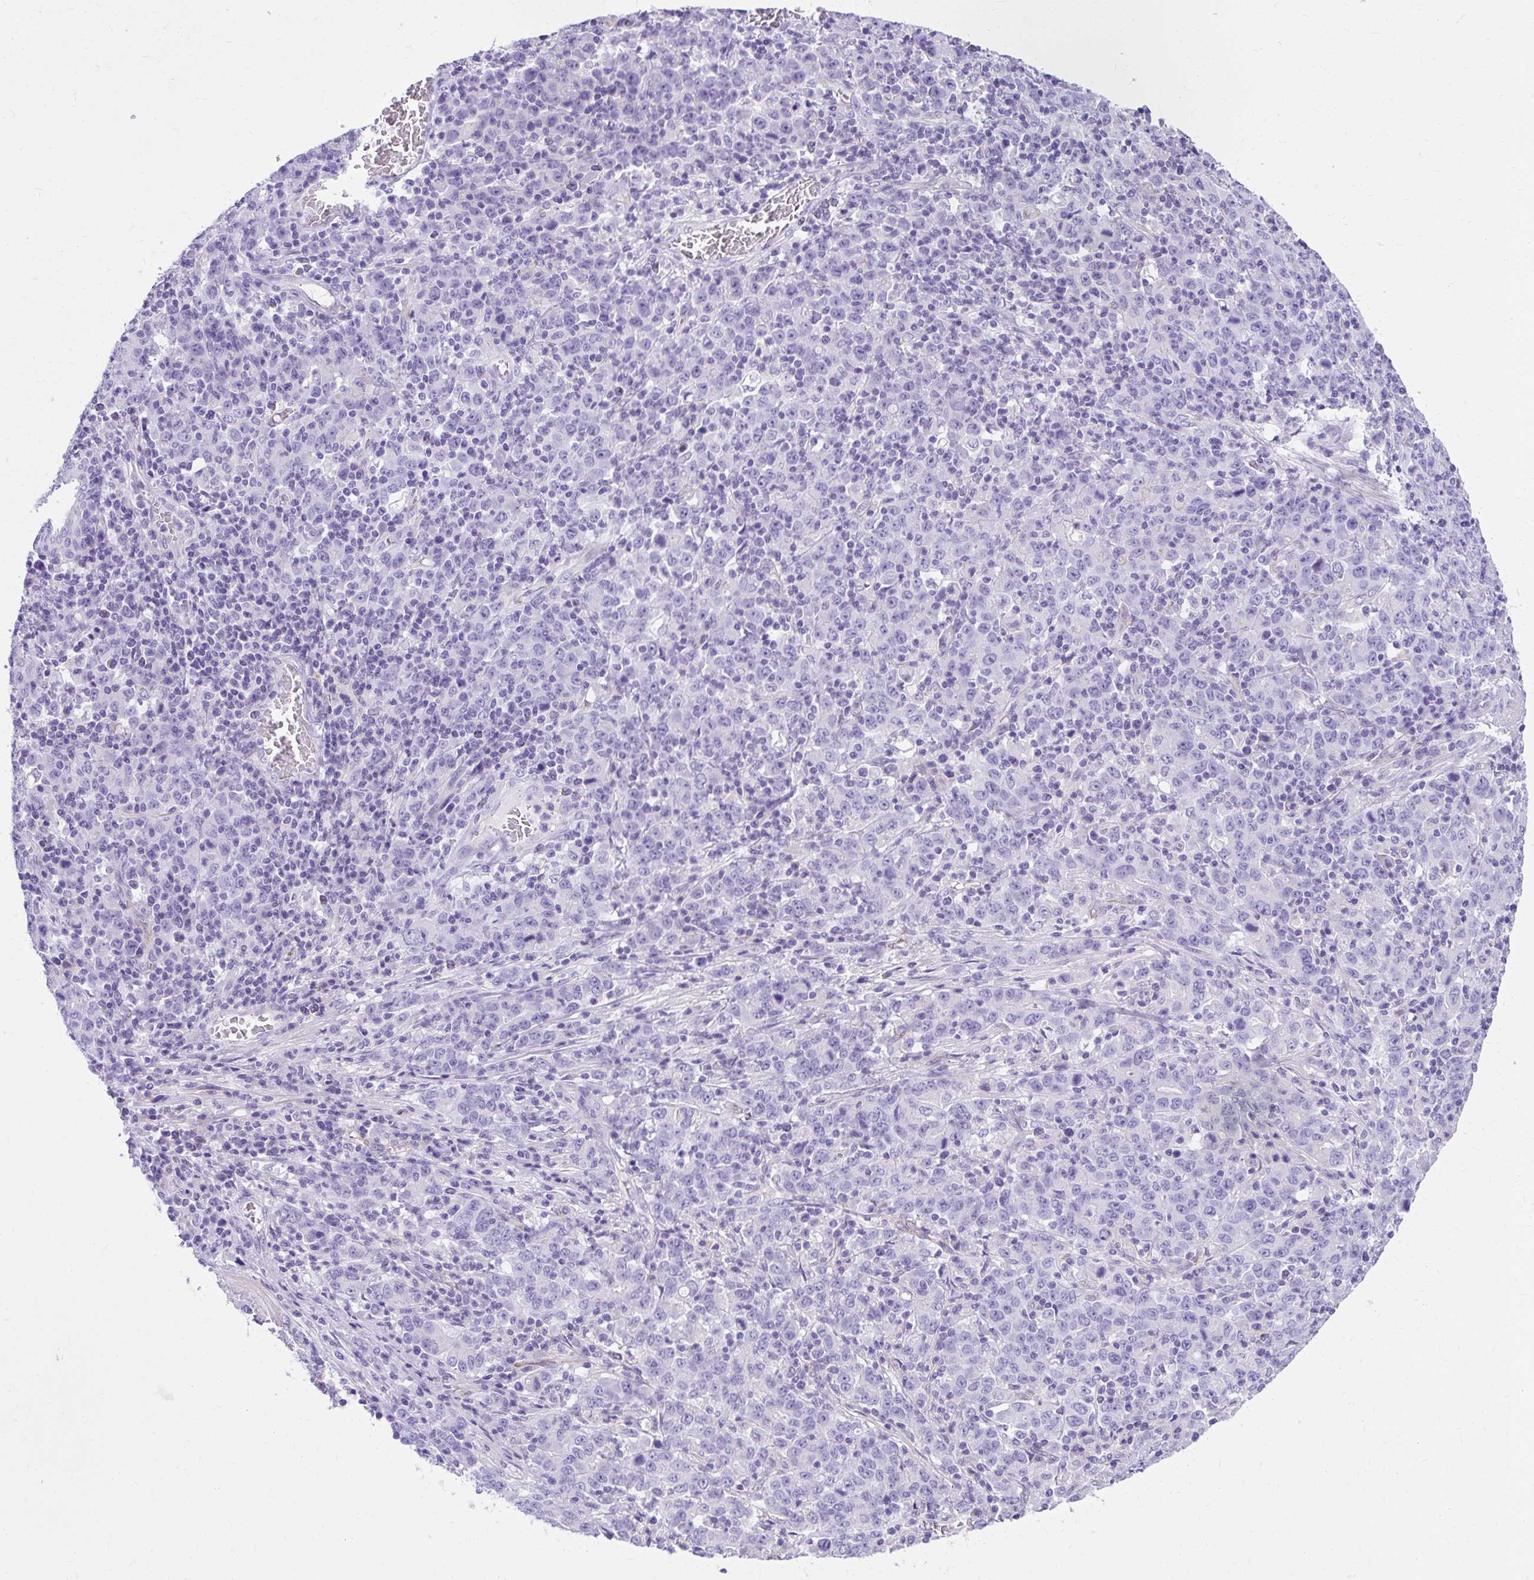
{"staining": {"intensity": "negative", "quantity": "none", "location": "none"}, "tissue": "stomach cancer", "cell_type": "Tumor cells", "image_type": "cancer", "snomed": [{"axis": "morphology", "description": "Adenocarcinoma, NOS"}, {"axis": "topography", "description": "Stomach, upper"}], "caption": "High power microscopy micrograph of an immunohistochemistry (IHC) histopathology image of stomach adenocarcinoma, revealing no significant expression in tumor cells.", "gene": "PELI3", "patient": {"sex": "male", "age": 69}}